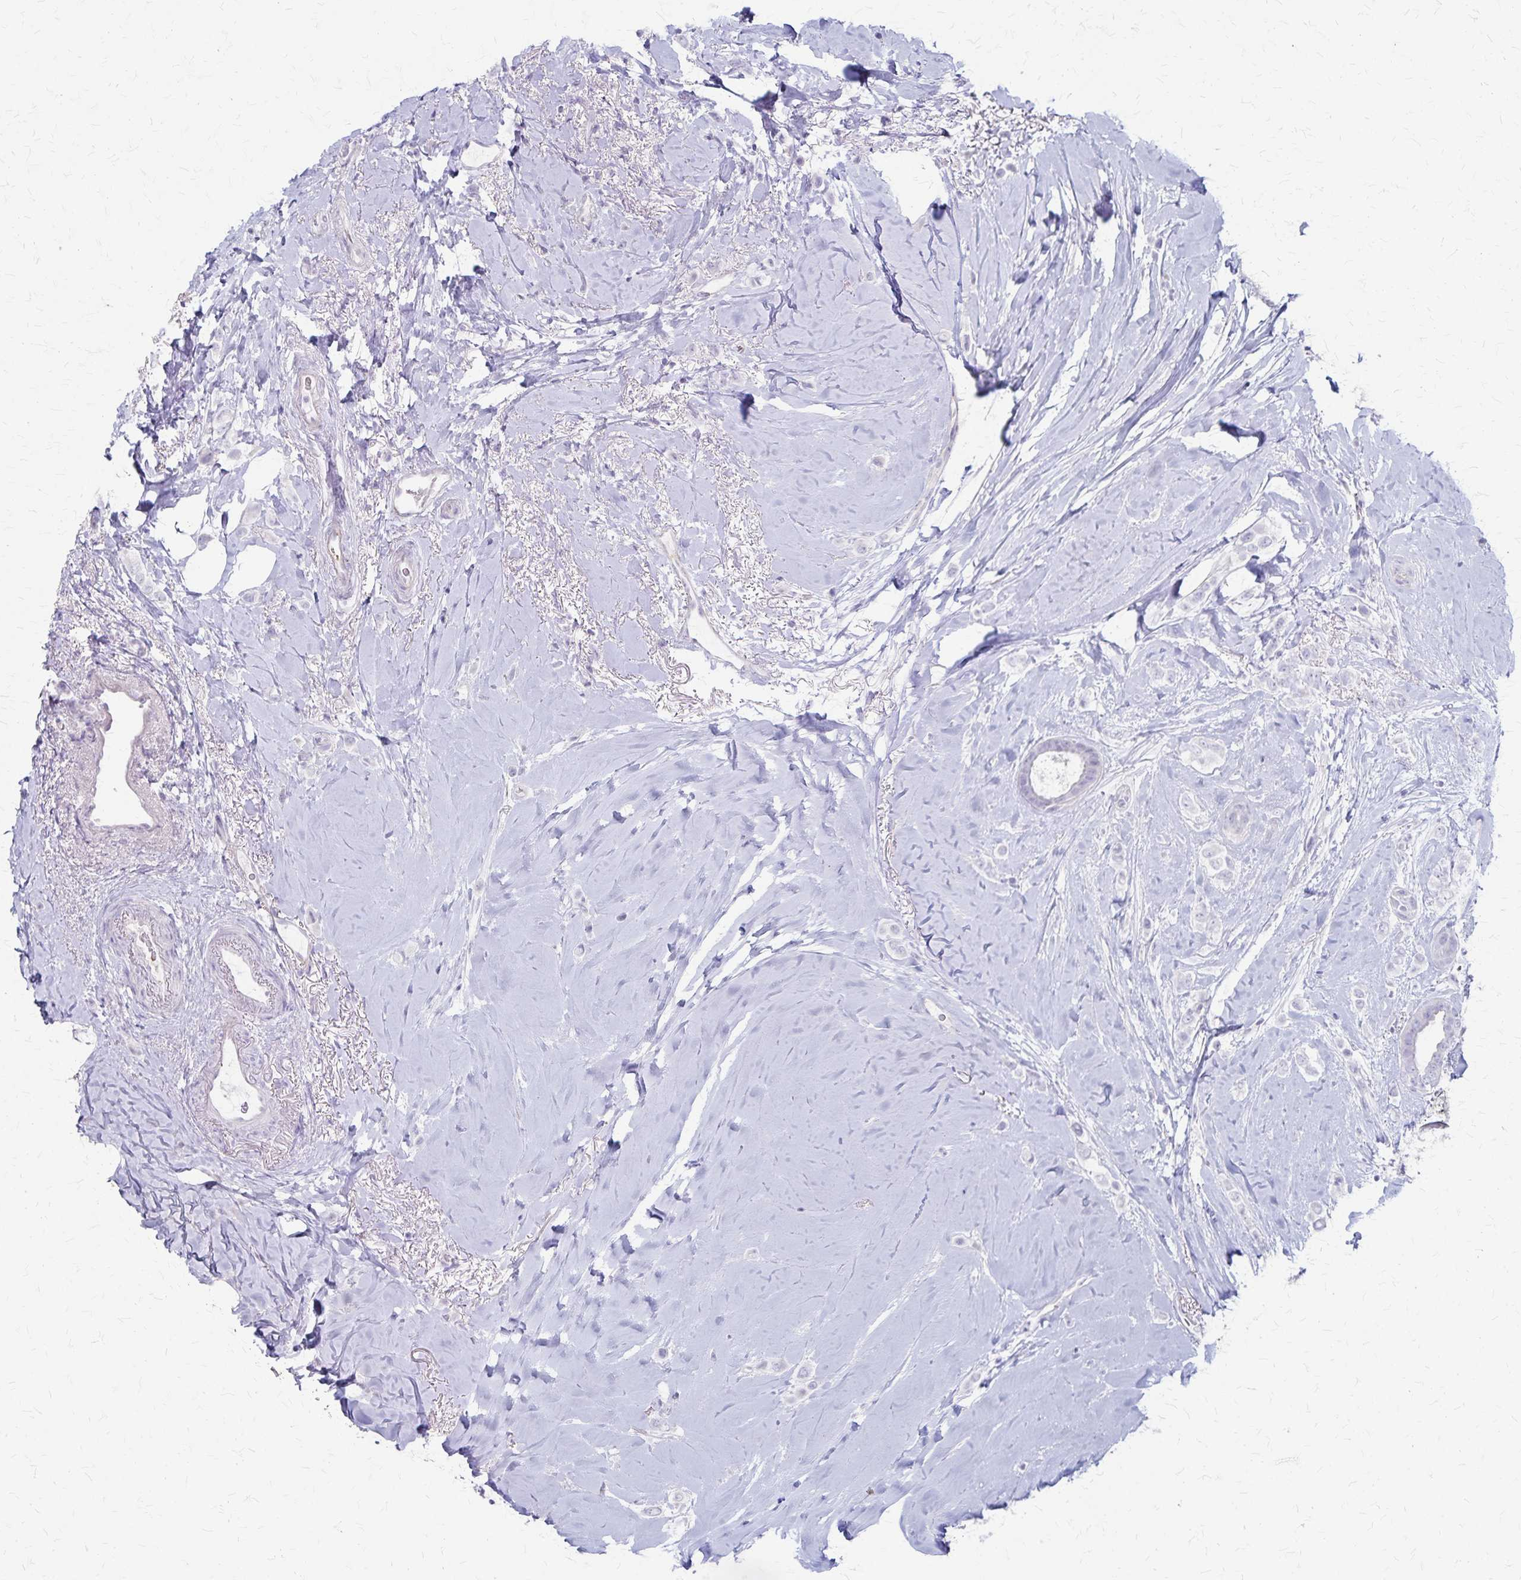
{"staining": {"intensity": "negative", "quantity": "none", "location": "none"}, "tissue": "breast cancer", "cell_type": "Tumor cells", "image_type": "cancer", "snomed": [{"axis": "morphology", "description": "Lobular carcinoma"}, {"axis": "topography", "description": "Breast"}], "caption": "Tumor cells show no significant staining in lobular carcinoma (breast).", "gene": "RASL10B", "patient": {"sex": "female", "age": 66}}